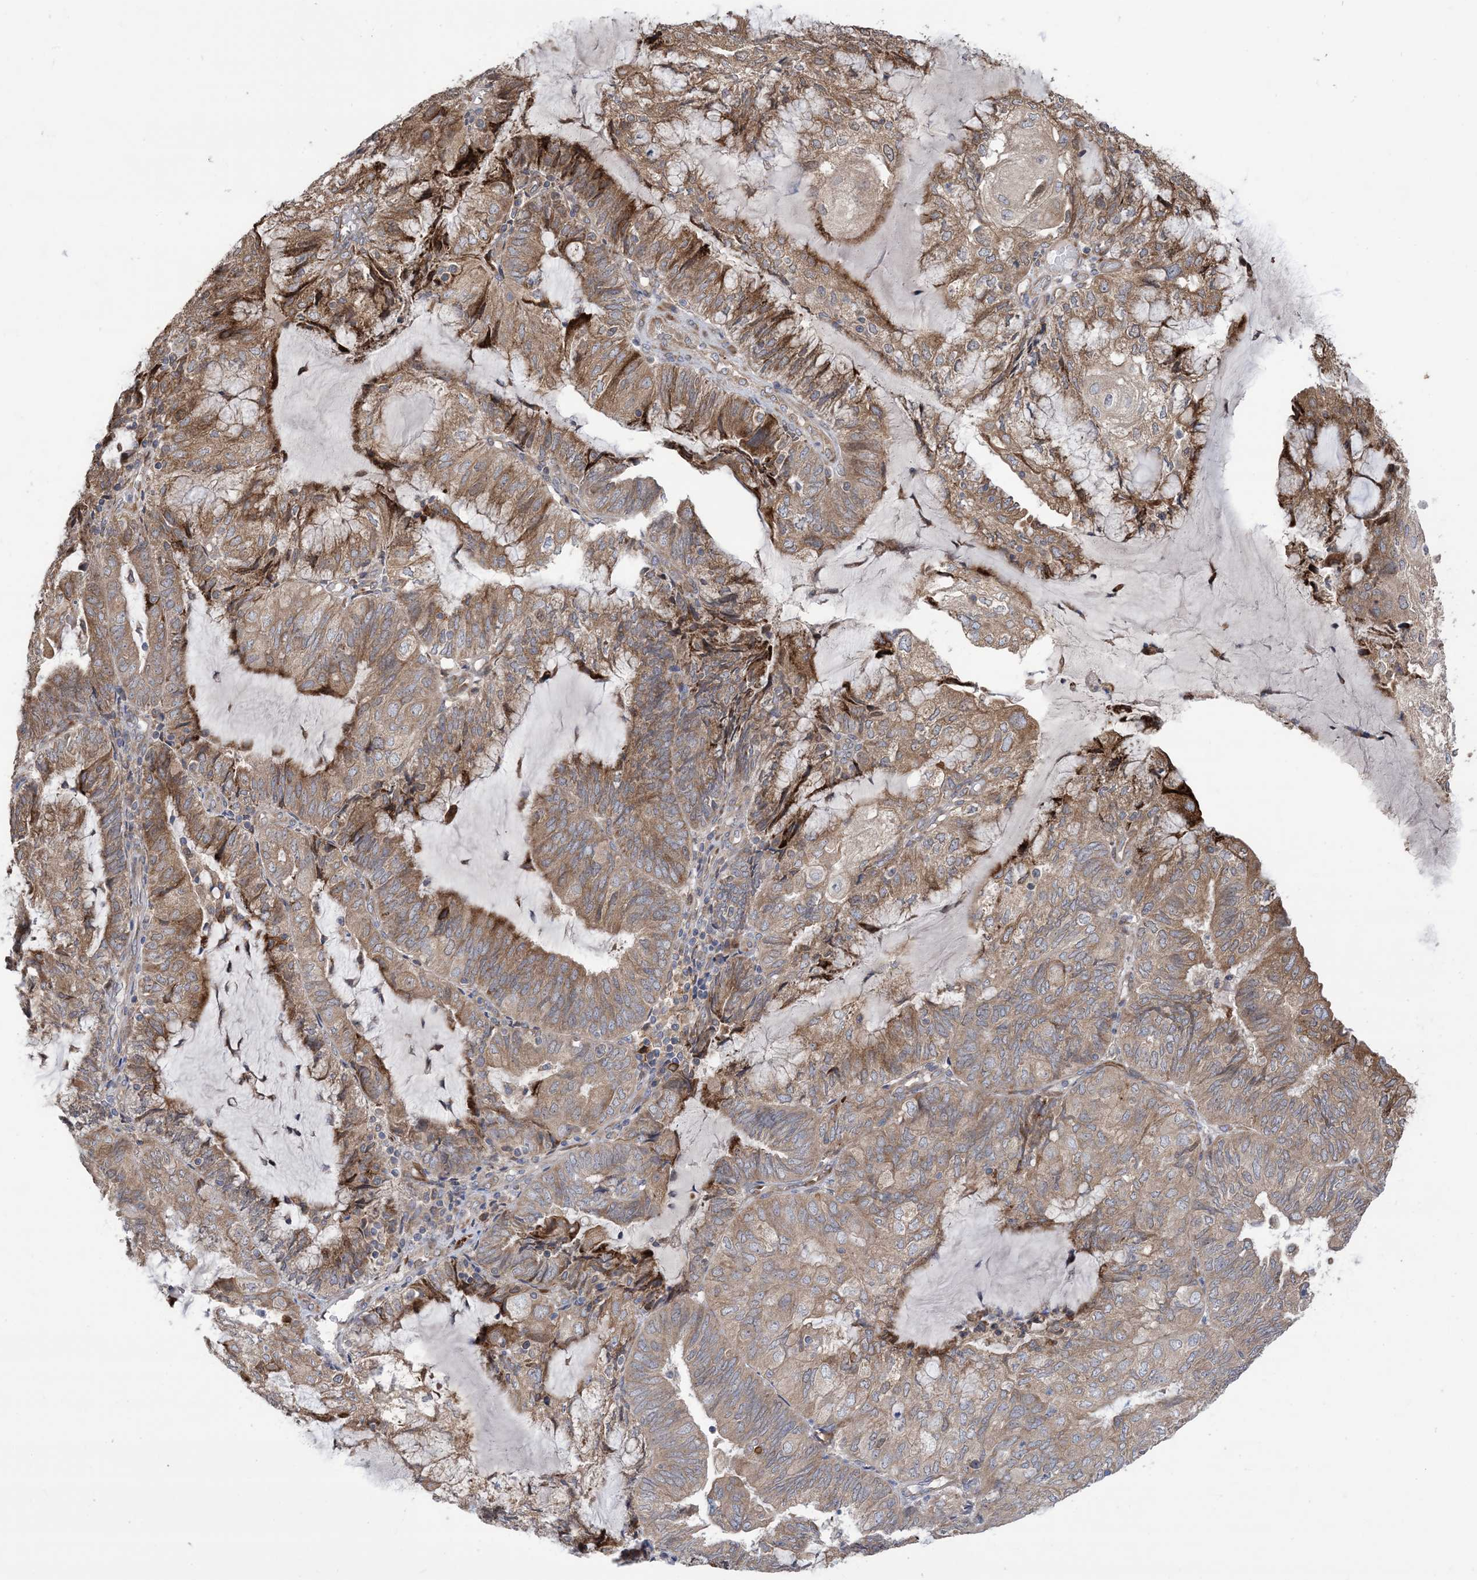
{"staining": {"intensity": "moderate", "quantity": ">75%", "location": "cytoplasmic/membranous"}, "tissue": "endometrial cancer", "cell_type": "Tumor cells", "image_type": "cancer", "snomed": [{"axis": "morphology", "description": "Adenocarcinoma, NOS"}, {"axis": "topography", "description": "Endometrium"}], "caption": "A brown stain highlights moderate cytoplasmic/membranous expression of a protein in endometrial cancer tumor cells. (DAB = brown stain, brightfield microscopy at high magnification).", "gene": "CLEC16A", "patient": {"sex": "female", "age": 81}}